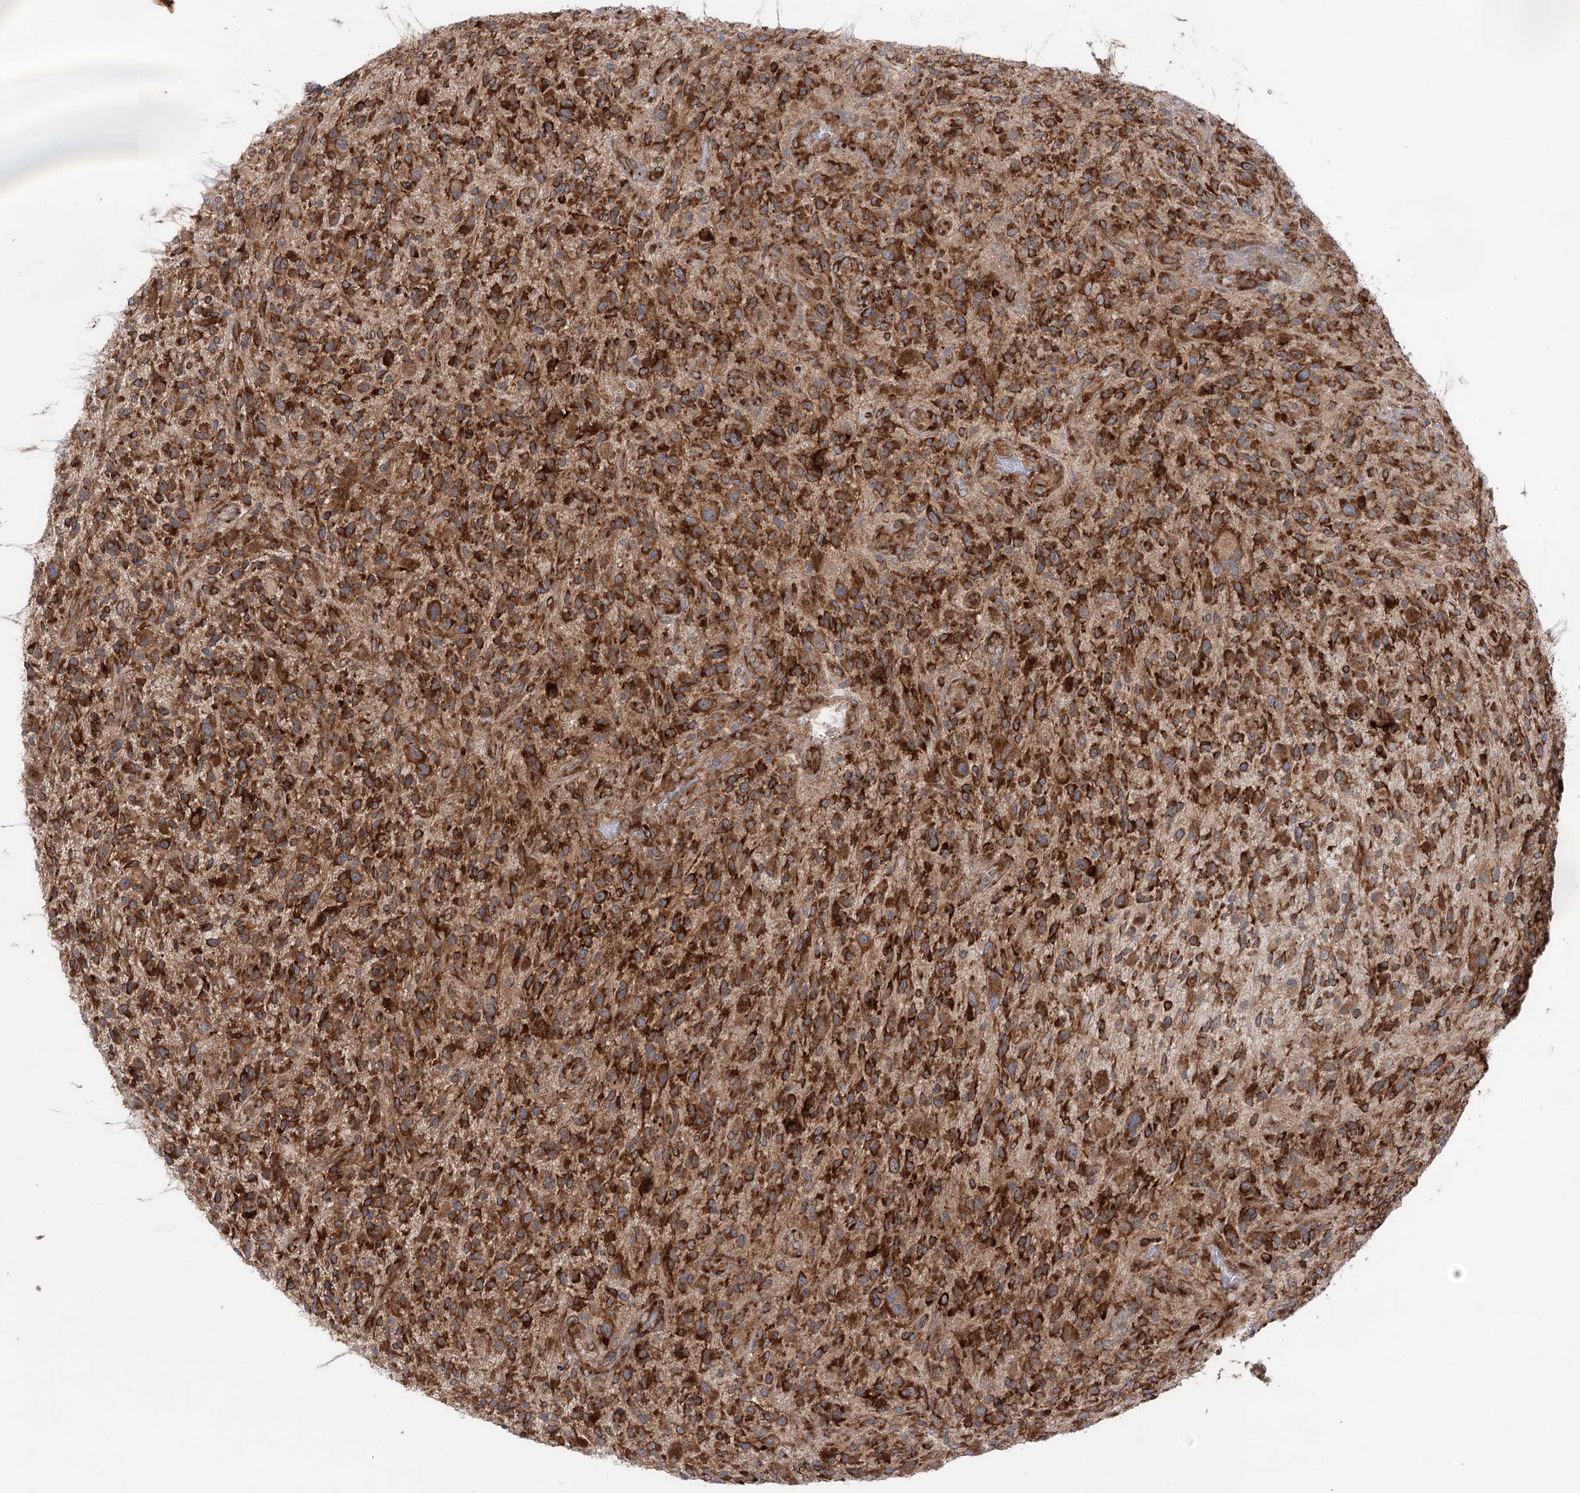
{"staining": {"intensity": "strong", "quantity": ">75%", "location": "cytoplasmic/membranous"}, "tissue": "glioma", "cell_type": "Tumor cells", "image_type": "cancer", "snomed": [{"axis": "morphology", "description": "Glioma, malignant, High grade"}, {"axis": "topography", "description": "Brain"}], "caption": "Malignant high-grade glioma stained with a protein marker demonstrates strong staining in tumor cells.", "gene": "VWA2", "patient": {"sex": "male", "age": 47}}